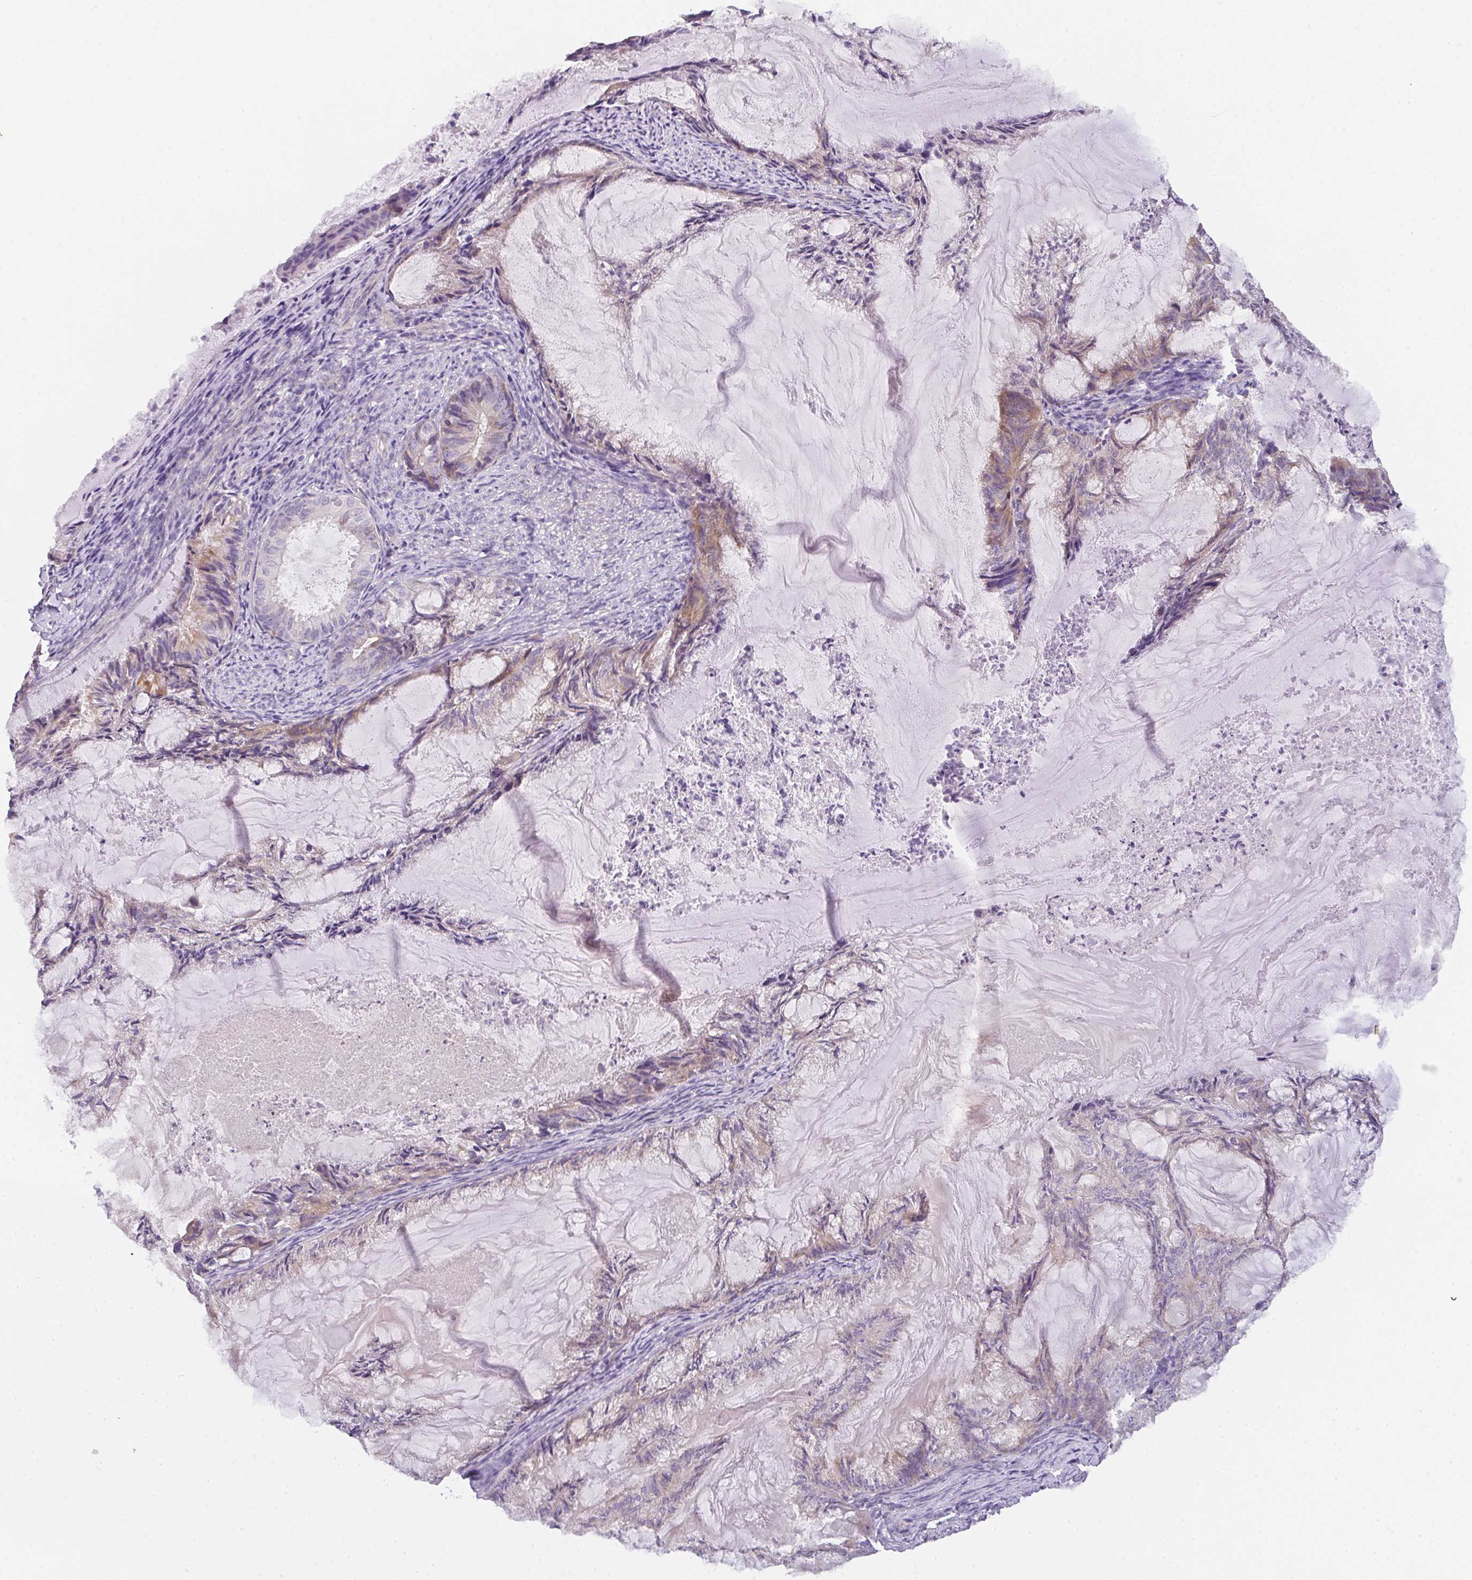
{"staining": {"intensity": "moderate", "quantity": "<25%", "location": "cytoplasmic/membranous"}, "tissue": "endometrial cancer", "cell_type": "Tumor cells", "image_type": "cancer", "snomed": [{"axis": "morphology", "description": "Adenocarcinoma, NOS"}, {"axis": "topography", "description": "Endometrium"}], "caption": "A micrograph of human endometrial cancer stained for a protein exhibits moderate cytoplasmic/membranous brown staining in tumor cells.", "gene": "FILIP1", "patient": {"sex": "female", "age": 86}}